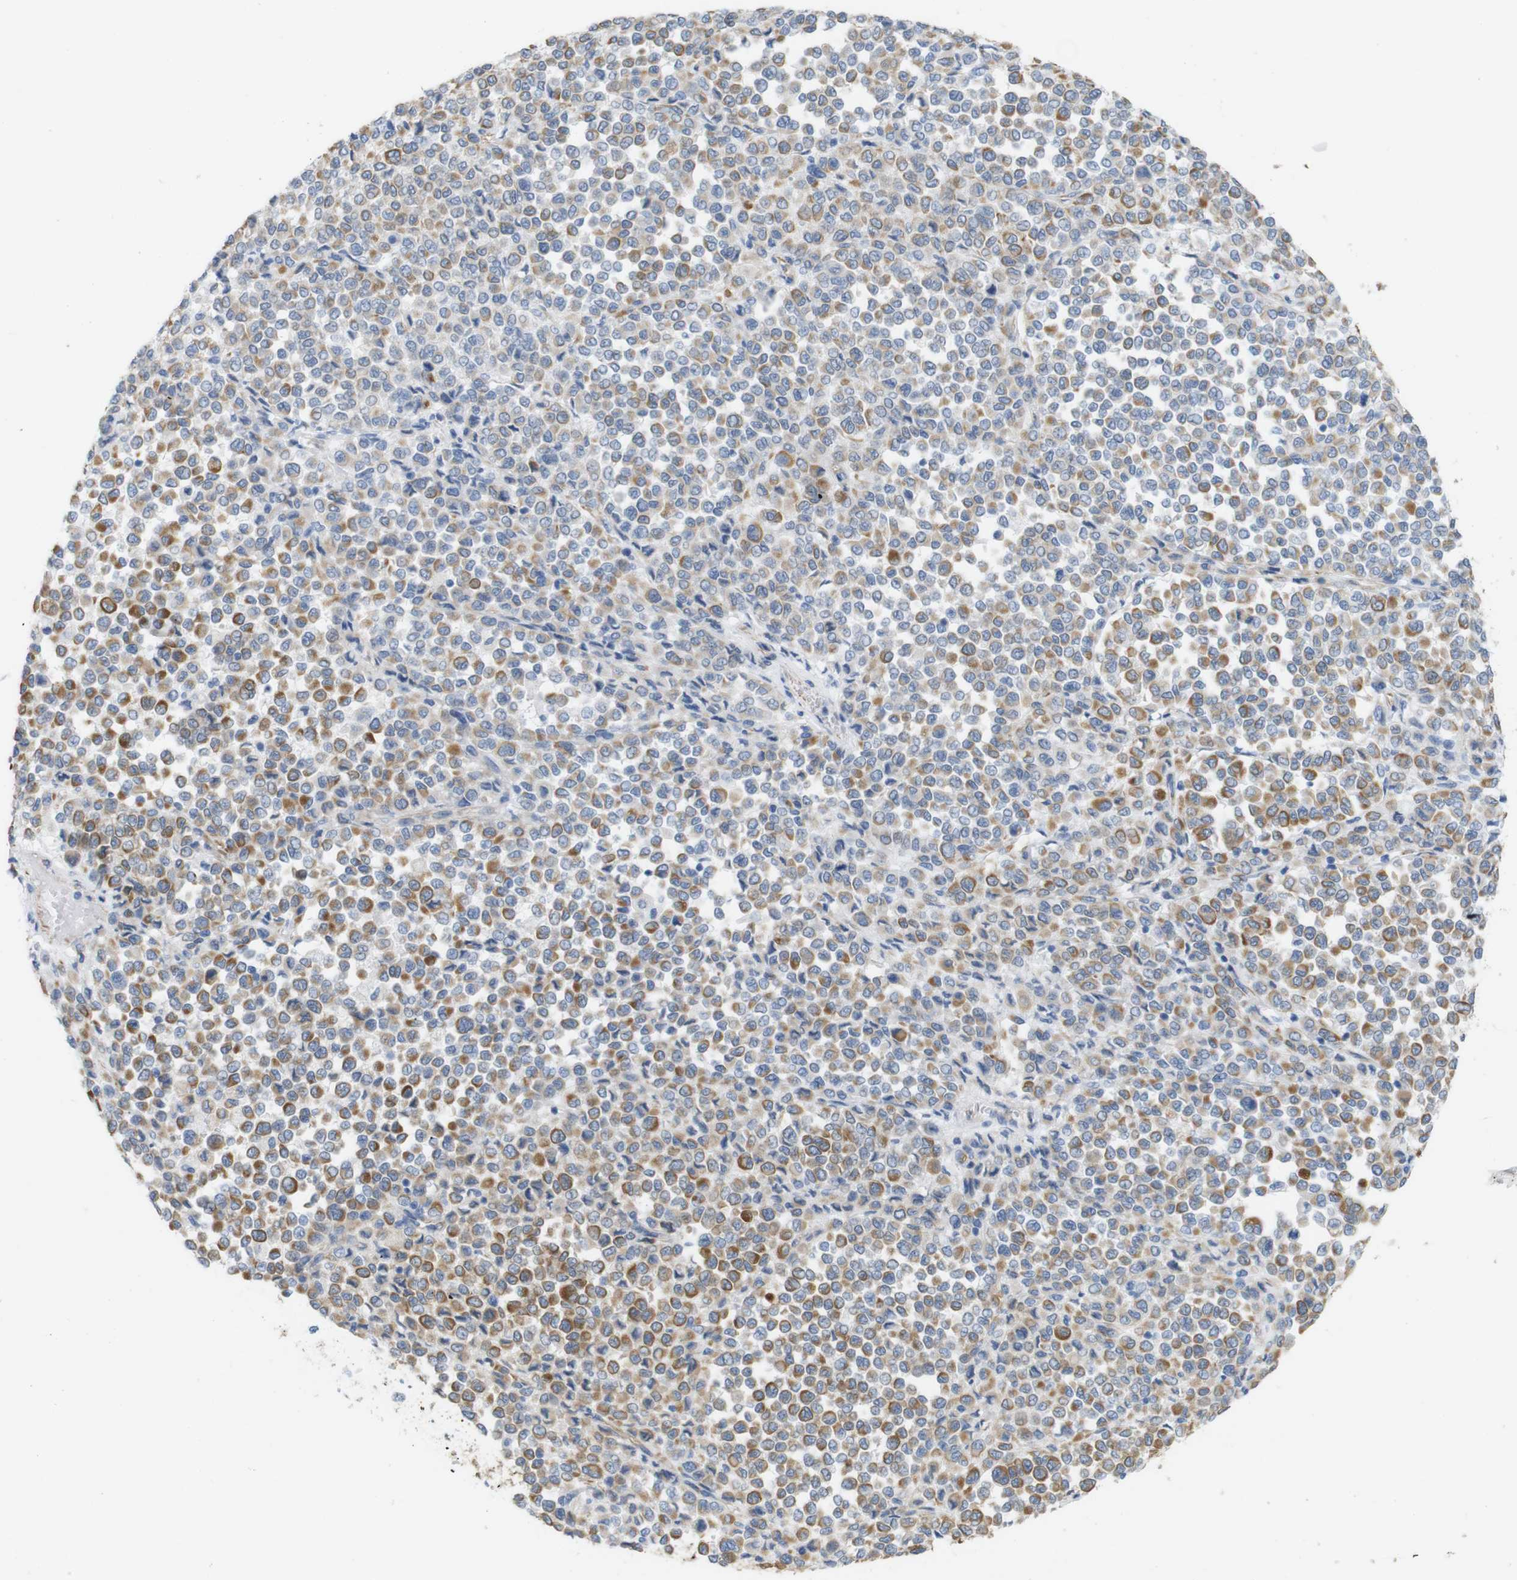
{"staining": {"intensity": "moderate", "quantity": ">75%", "location": "cytoplasmic/membranous"}, "tissue": "melanoma", "cell_type": "Tumor cells", "image_type": "cancer", "snomed": [{"axis": "morphology", "description": "Malignant melanoma, Metastatic site"}, {"axis": "topography", "description": "Pancreas"}], "caption": "Protein staining reveals moderate cytoplasmic/membranous expression in approximately >75% of tumor cells in melanoma. Nuclei are stained in blue.", "gene": "MS4A10", "patient": {"sex": "female", "age": 30}}